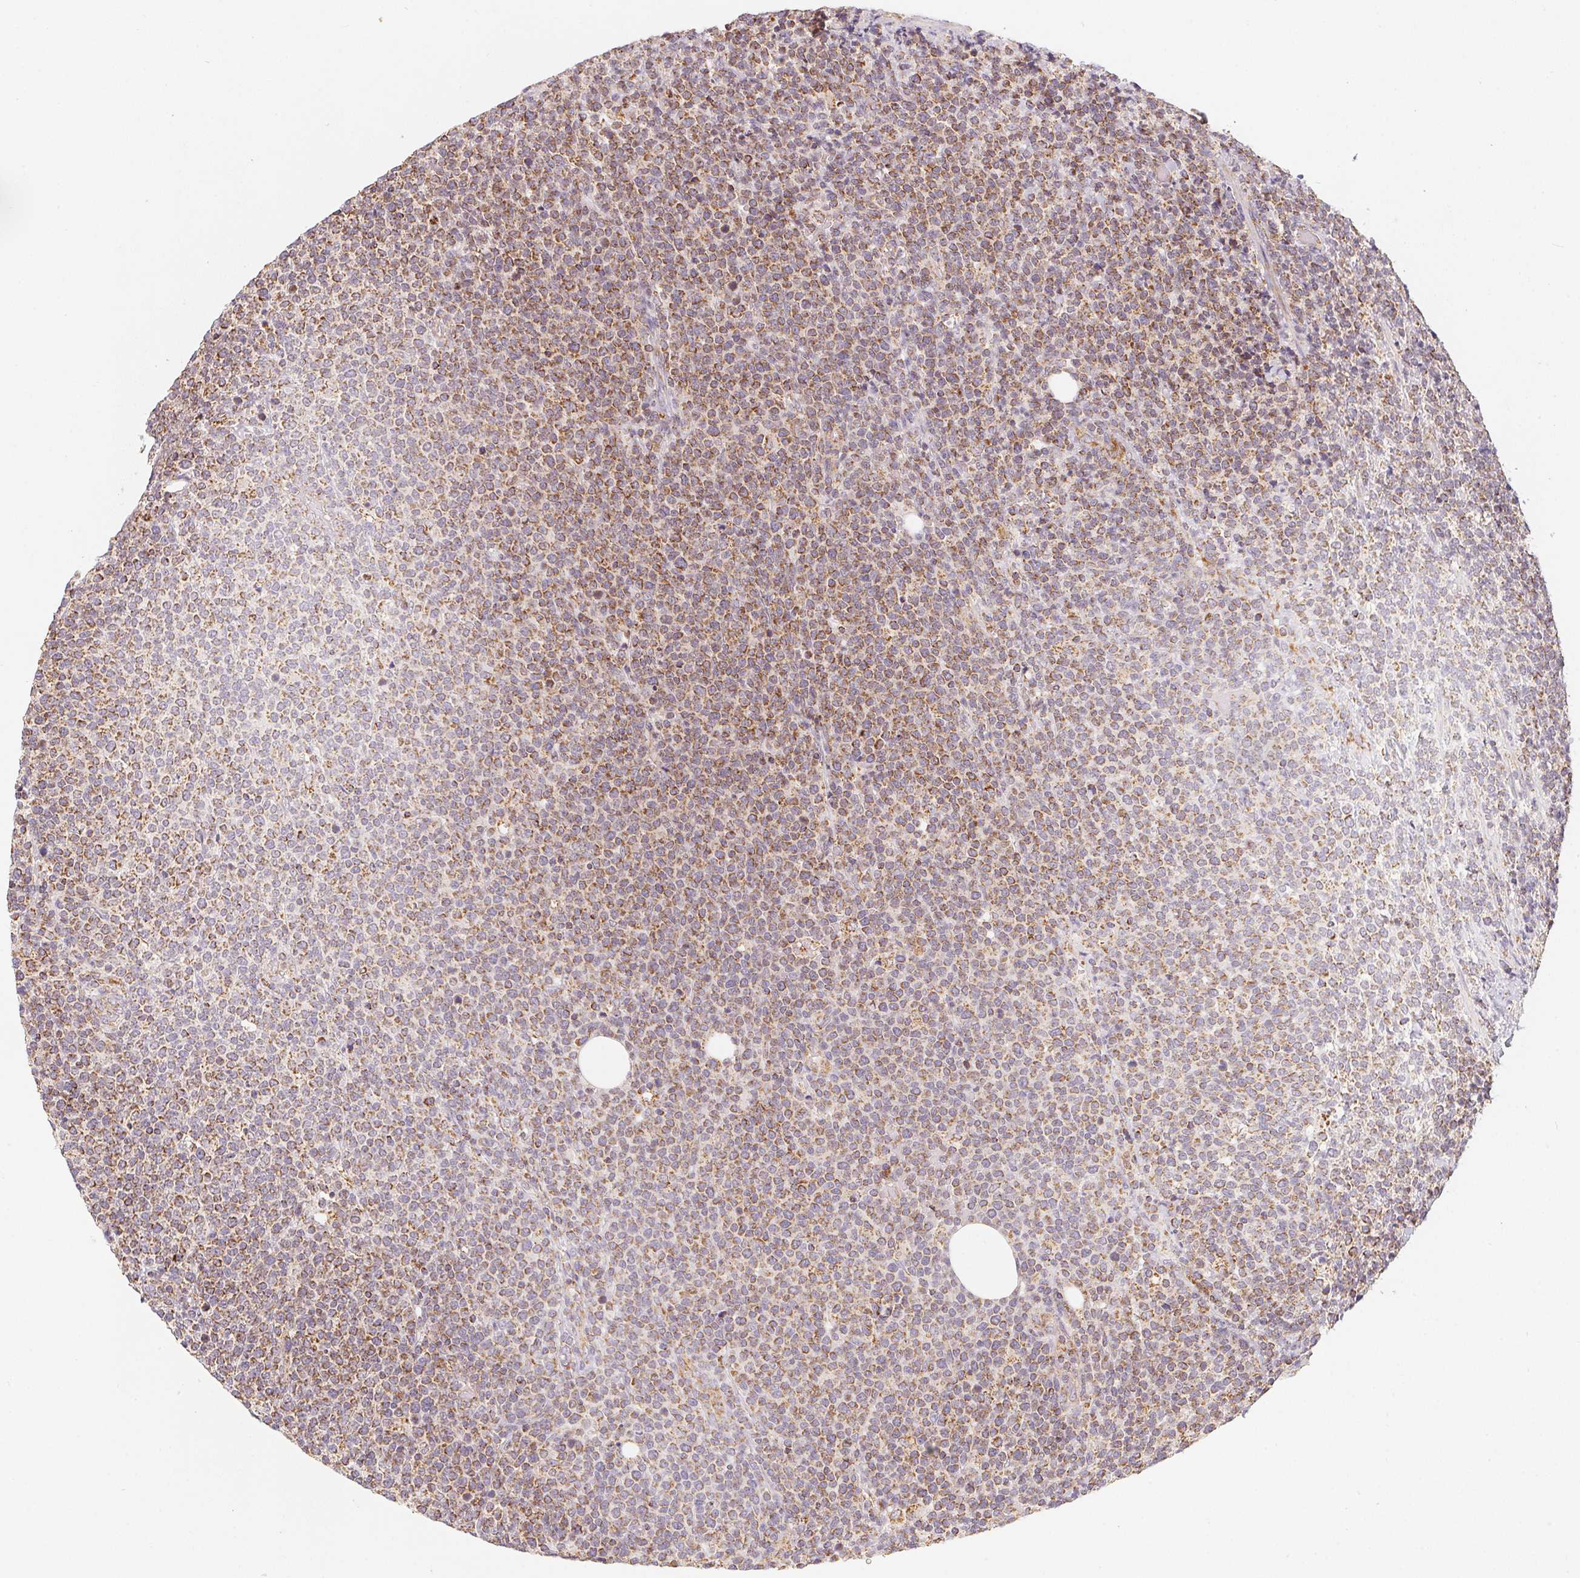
{"staining": {"intensity": "moderate", "quantity": "25%-75%", "location": "cytoplasmic/membranous"}, "tissue": "lymphoma", "cell_type": "Tumor cells", "image_type": "cancer", "snomed": [{"axis": "morphology", "description": "Malignant lymphoma, non-Hodgkin's type, High grade"}, {"axis": "topography", "description": "Lymph node"}], "caption": "Protein staining of lymphoma tissue reveals moderate cytoplasmic/membranous expression in approximately 25%-75% of tumor cells. (IHC, brightfield microscopy, high magnification).", "gene": "NDUFS6", "patient": {"sex": "male", "age": 61}}